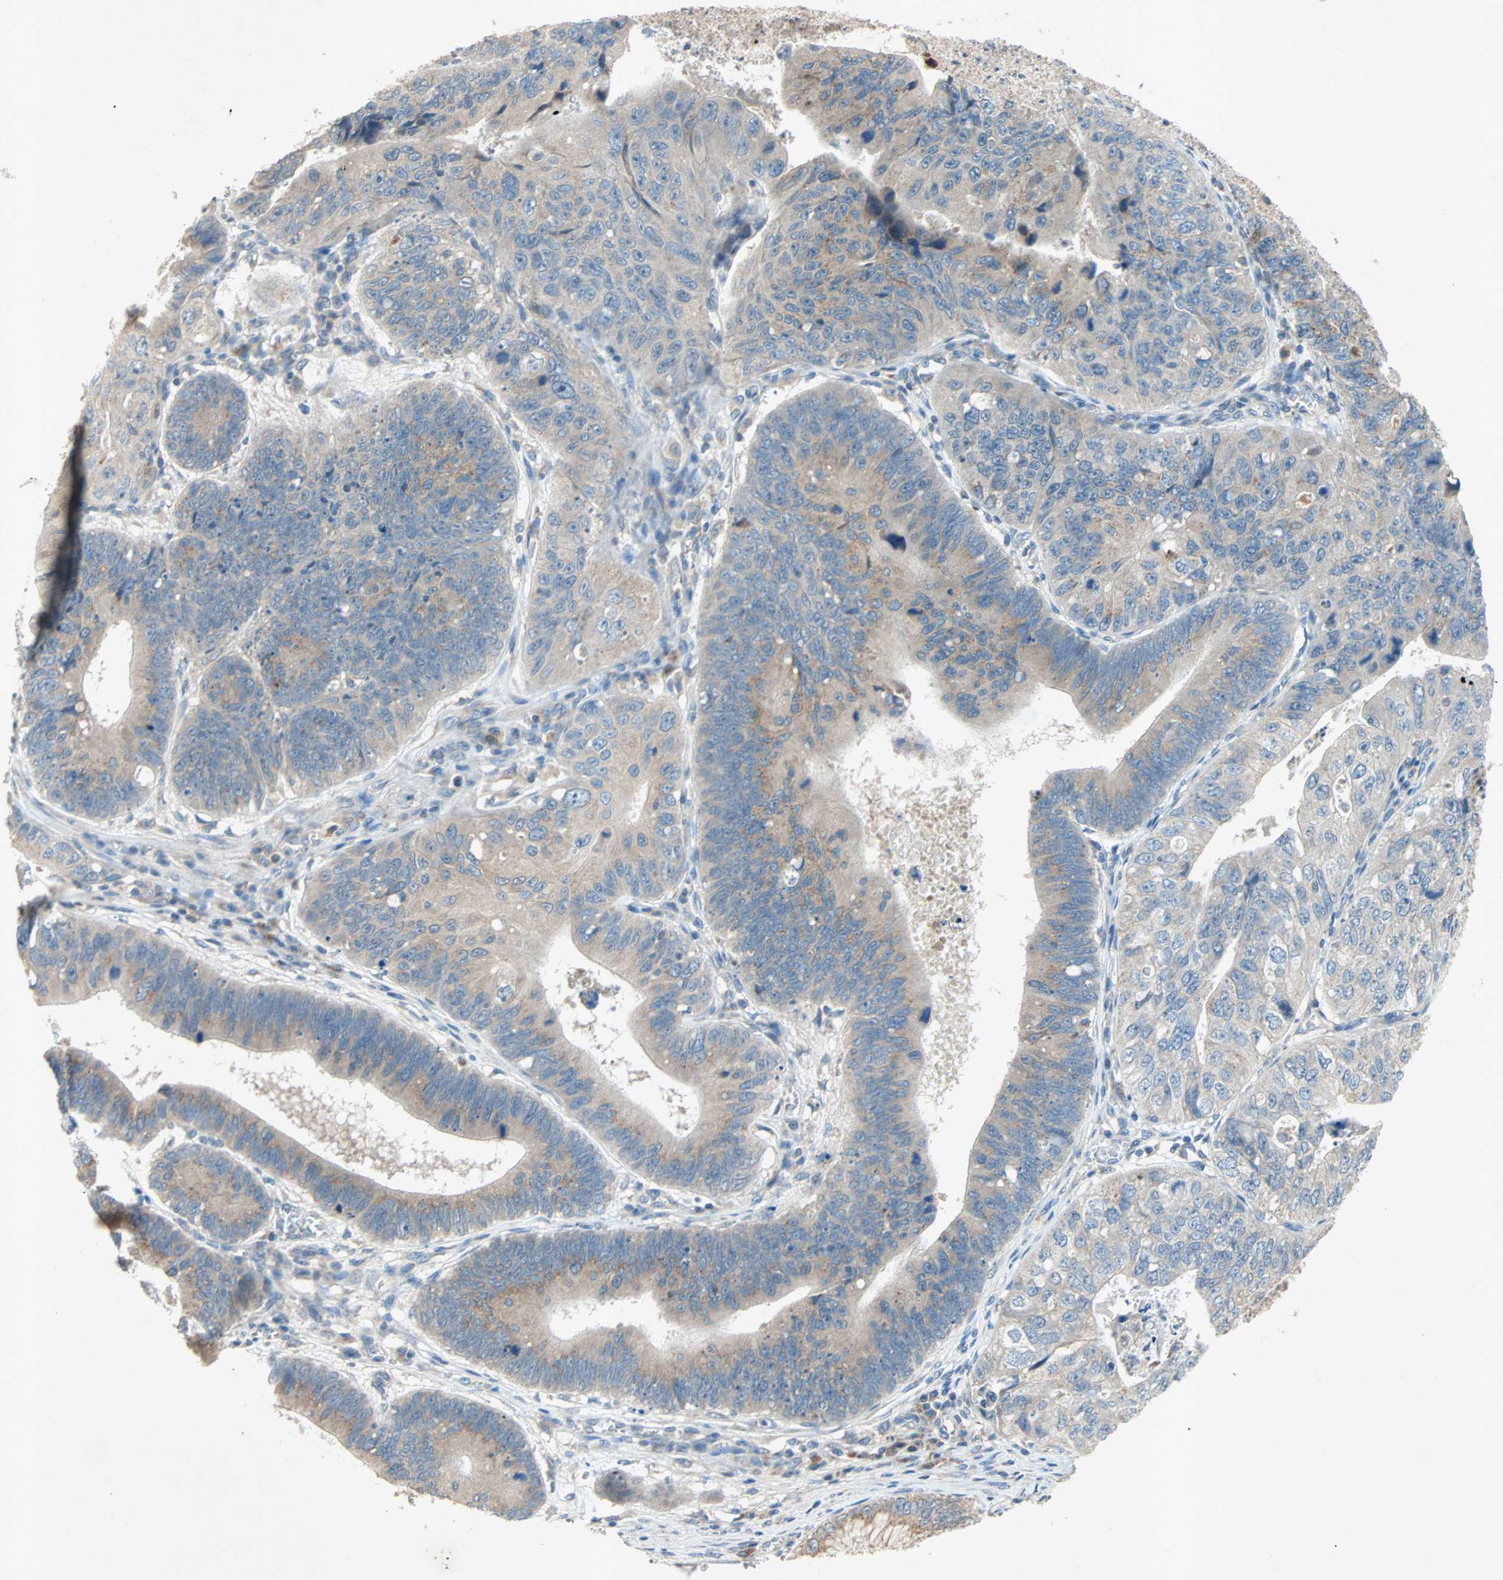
{"staining": {"intensity": "moderate", "quantity": ">75%", "location": "cytoplasmic/membranous"}, "tissue": "stomach cancer", "cell_type": "Tumor cells", "image_type": "cancer", "snomed": [{"axis": "morphology", "description": "Adenocarcinoma, NOS"}, {"axis": "topography", "description": "Stomach"}], "caption": "About >75% of tumor cells in stomach adenocarcinoma show moderate cytoplasmic/membranous protein positivity as visualized by brown immunohistochemical staining.", "gene": "XYLT1", "patient": {"sex": "male", "age": 59}}